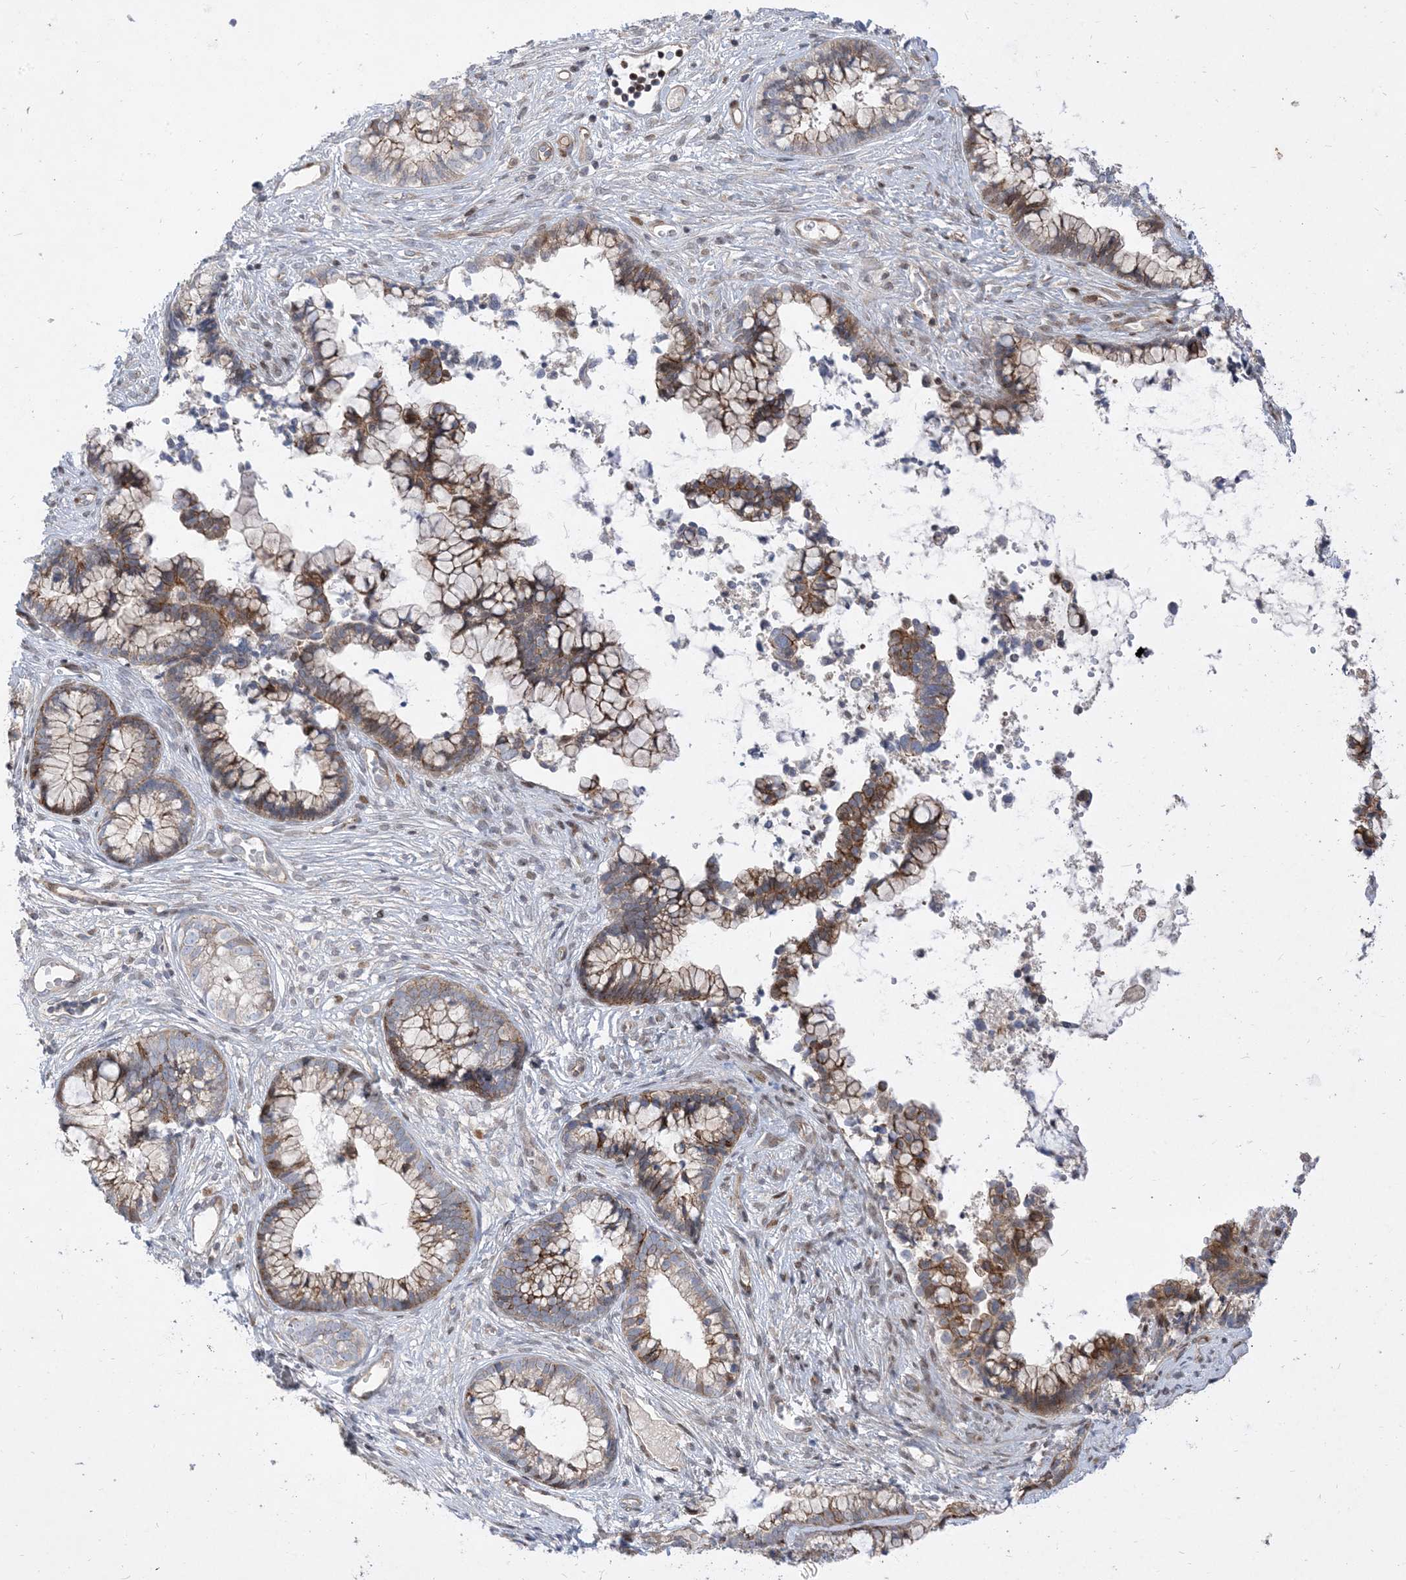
{"staining": {"intensity": "moderate", "quantity": "25%-75%", "location": "cytoplasmic/membranous"}, "tissue": "cervical cancer", "cell_type": "Tumor cells", "image_type": "cancer", "snomed": [{"axis": "morphology", "description": "Adenocarcinoma, NOS"}, {"axis": "topography", "description": "Cervix"}], "caption": "Protein expression by immunohistochemistry shows moderate cytoplasmic/membranous expression in approximately 25%-75% of tumor cells in cervical cancer (adenocarcinoma). (DAB (3,3'-diaminobenzidine) = brown stain, brightfield microscopy at high magnification).", "gene": "TYSND1", "patient": {"sex": "female", "age": 44}}